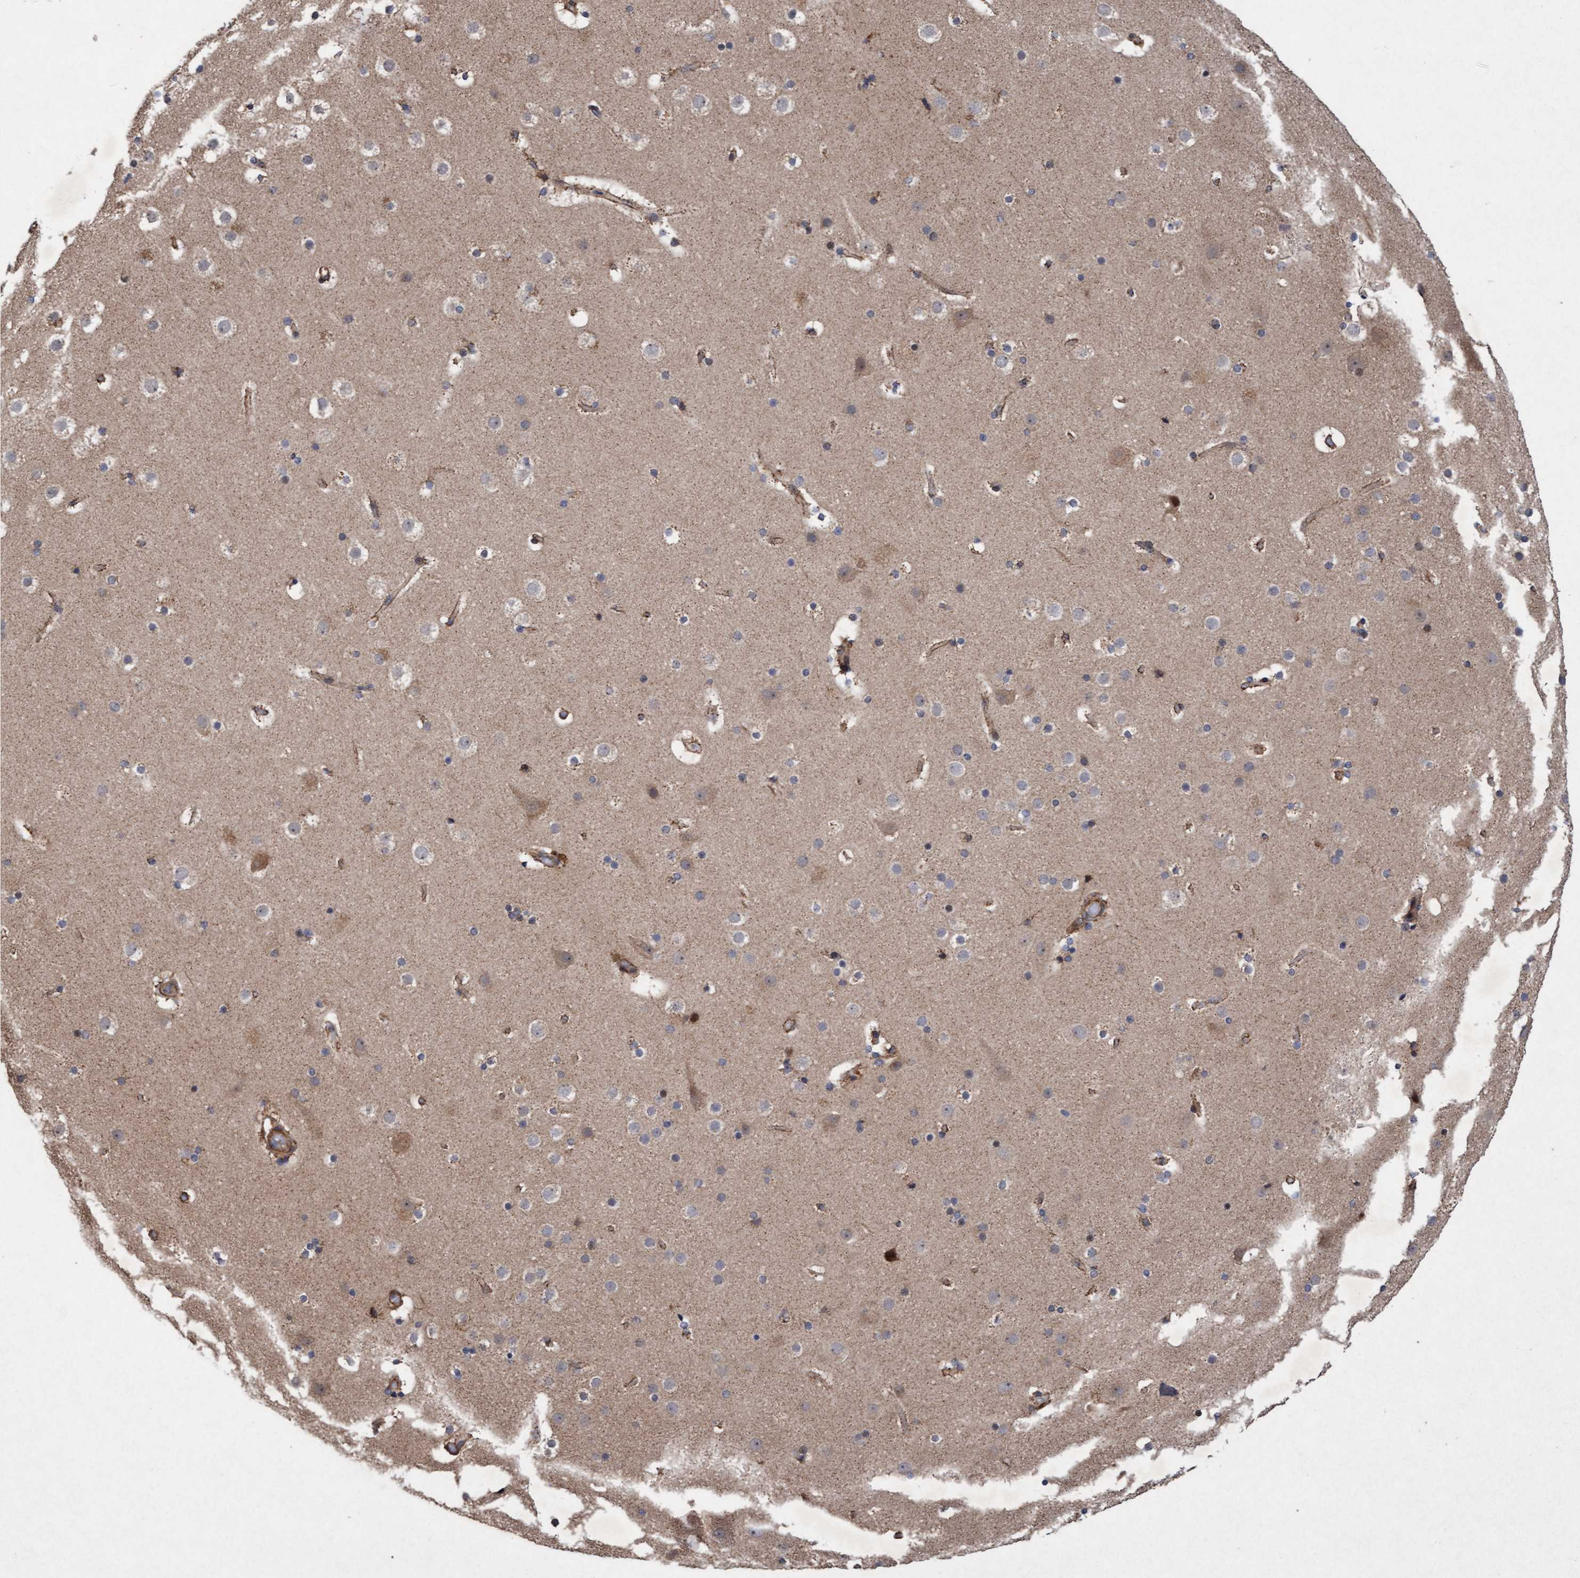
{"staining": {"intensity": "moderate", "quantity": ">75%", "location": "cytoplasmic/membranous"}, "tissue": "cerebral cortex", "cell_type": "Endothelial cells", "image_type": "normal", "snomed": [{"axis": "morphology", "description": "Normal tissue, NOS"}, {"axis": "topography", "description": "Cerebral cortex"}], "caption": "The image demonstrates immunohistochemical staining of unremarkable cerebral cortex. There is moderate cytoplasmic/membranous positivity is identified in approximately >75% of endothelial cells. (DAB IHC with brightfield microscopy, high magnification).", "gene": "ELP5", "patient": {"sex": "male", "age": 57}}